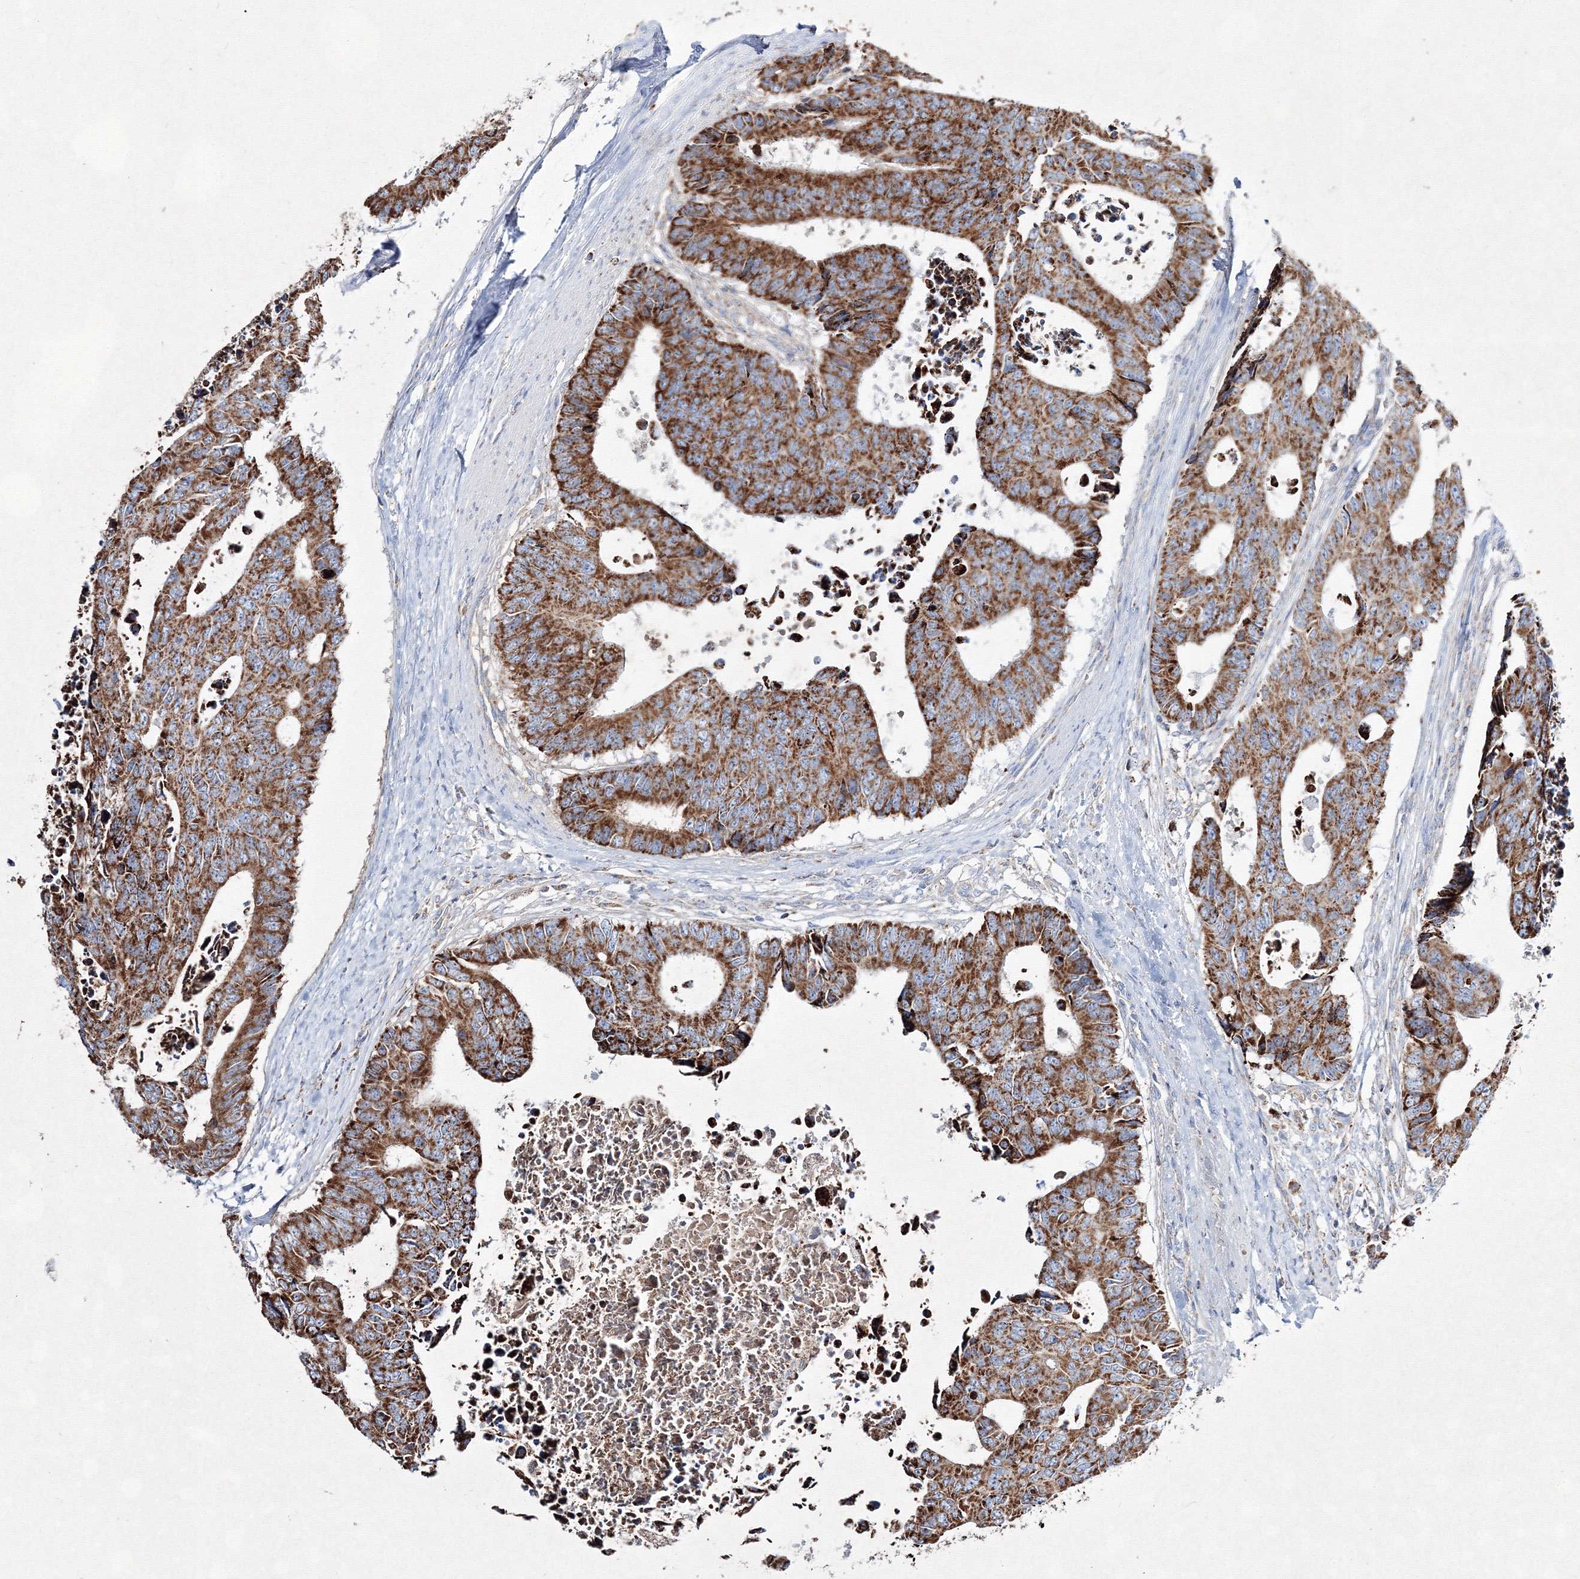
{"staining": {"intensity": "strong", "quantity": ">75%", "location": "cytoplasmic/membranous"}, "tissue": "colorectal cancer", "cell_type": "Tumor cells", "image_type": "cancer", "snomed": [{"axis": "morphology", "description": "Adenocarcinoma, NOS"}, {"axis": "topography", "description": "Rectum"}], "caption": "Immunohistochemistry micrograph of neoplastic tissue: colorectal adenocarcinoma stained using immunohistochemistry displays high levels of strong protein expression localized specifically in the cytoplasmic/membranous of tumor cells, appearing as a cytoplasmic/membranous brown color.", "gene": "IGSF9", "patient": {"sex": "male", "age": 84}}